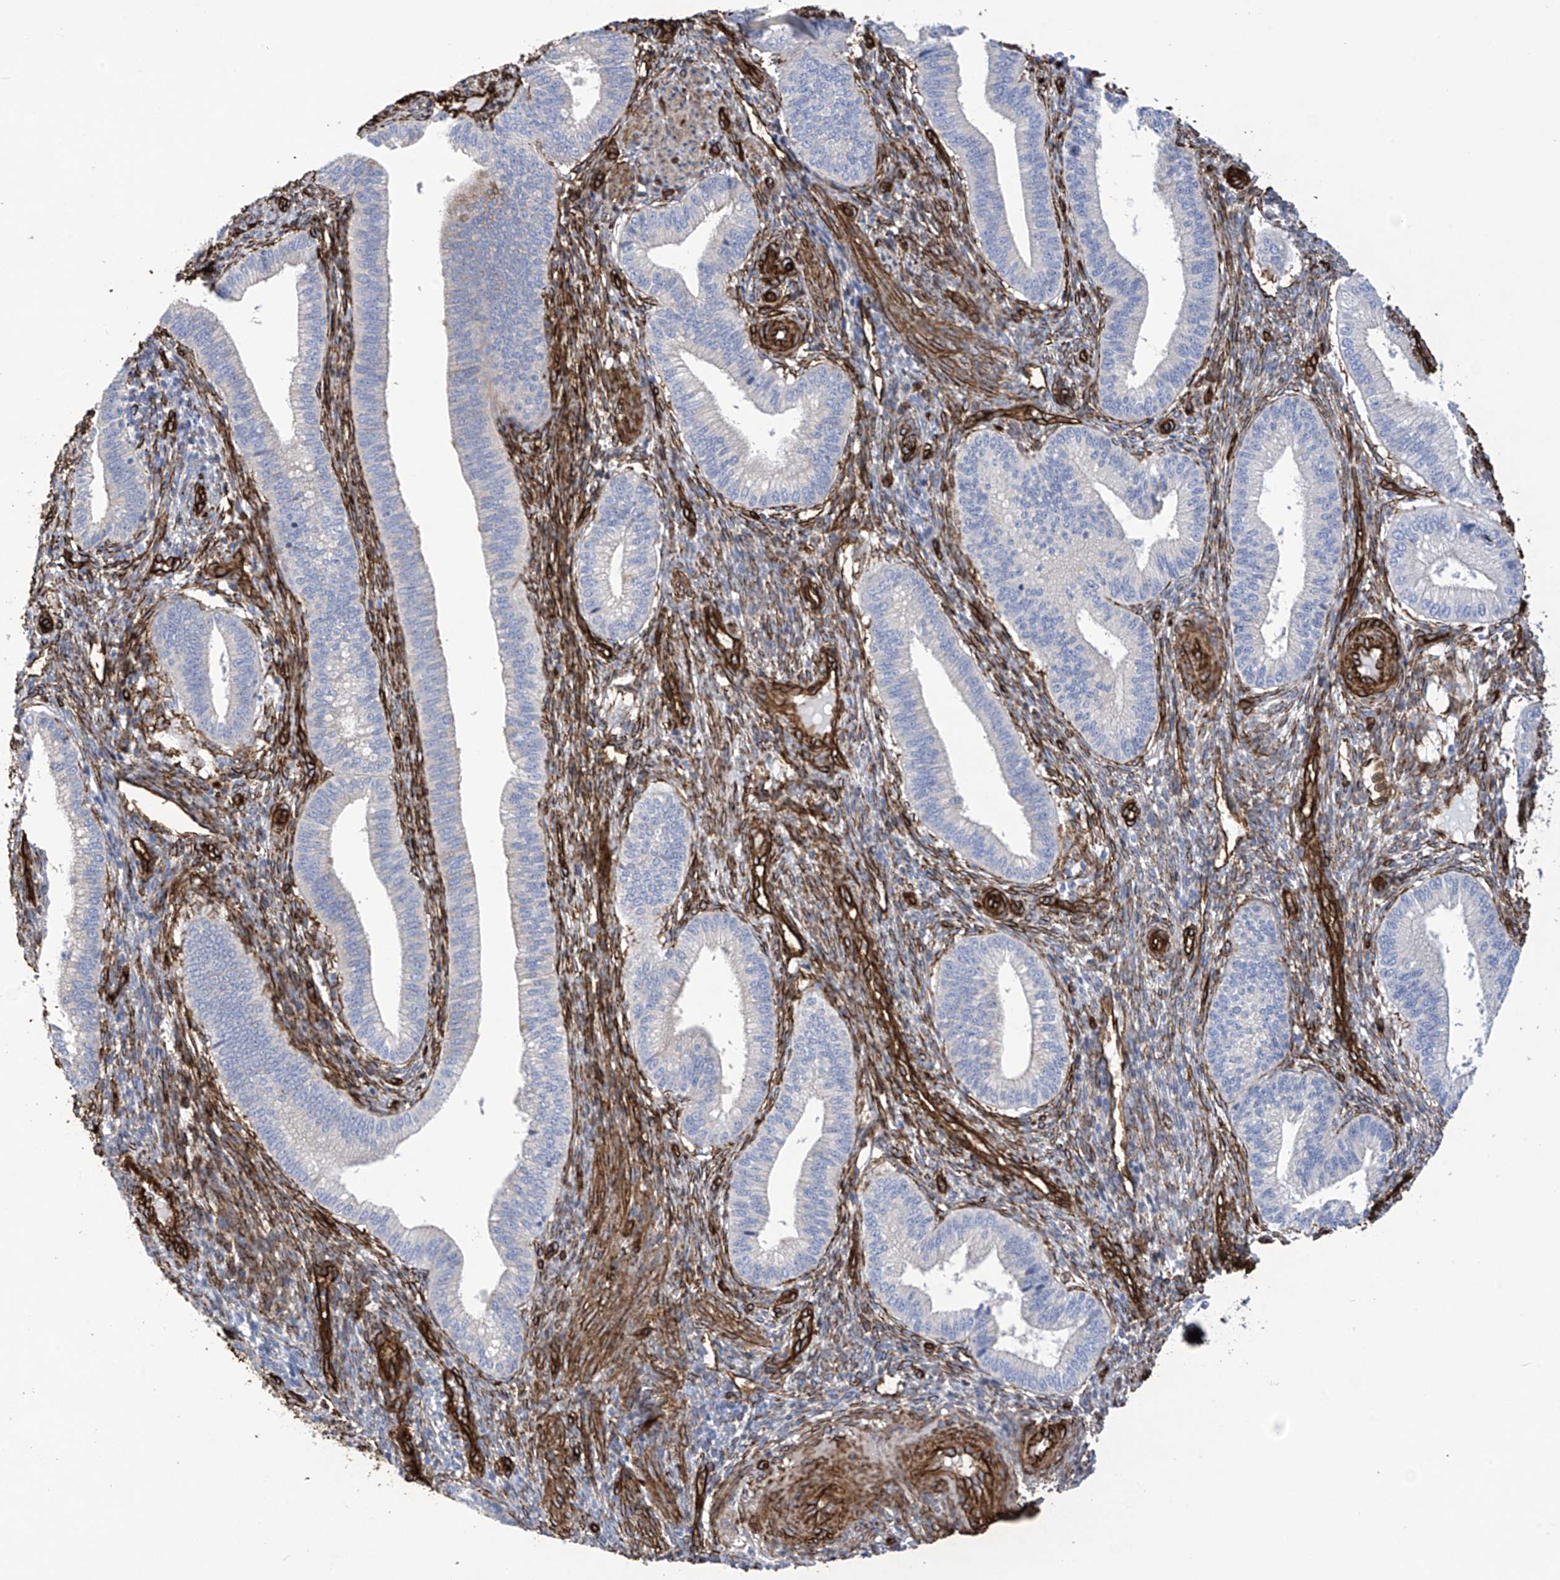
{"staining": {"intensity": "moderate", "quantity": "25%-75%", "location": "cytoplasmic/membranous"}, "tissue": "endometrium", "cell_type": "Cells in endometrial stroma", "image_type": "normal", "snomed": [{"axis": "morphology", "description": "Normal tissue, NOS"}, {"axis": "topography", "description": "Endometrium"}], "caption": "Immunohistochemistry (IHC) (DAB (3,3'-diaminobenzidine)) staining of unremarkable human endometrium shows moderate cytoplasmic/membranous protein staining in approximately 25%-75% of cells in endometrial stroma. (DAB (3,3'-diaminobenzidine) IHC with brightfield microscopy, high magnification).", "gene": "UBTD1", "patient": {"sex": "female", "age": 39}}